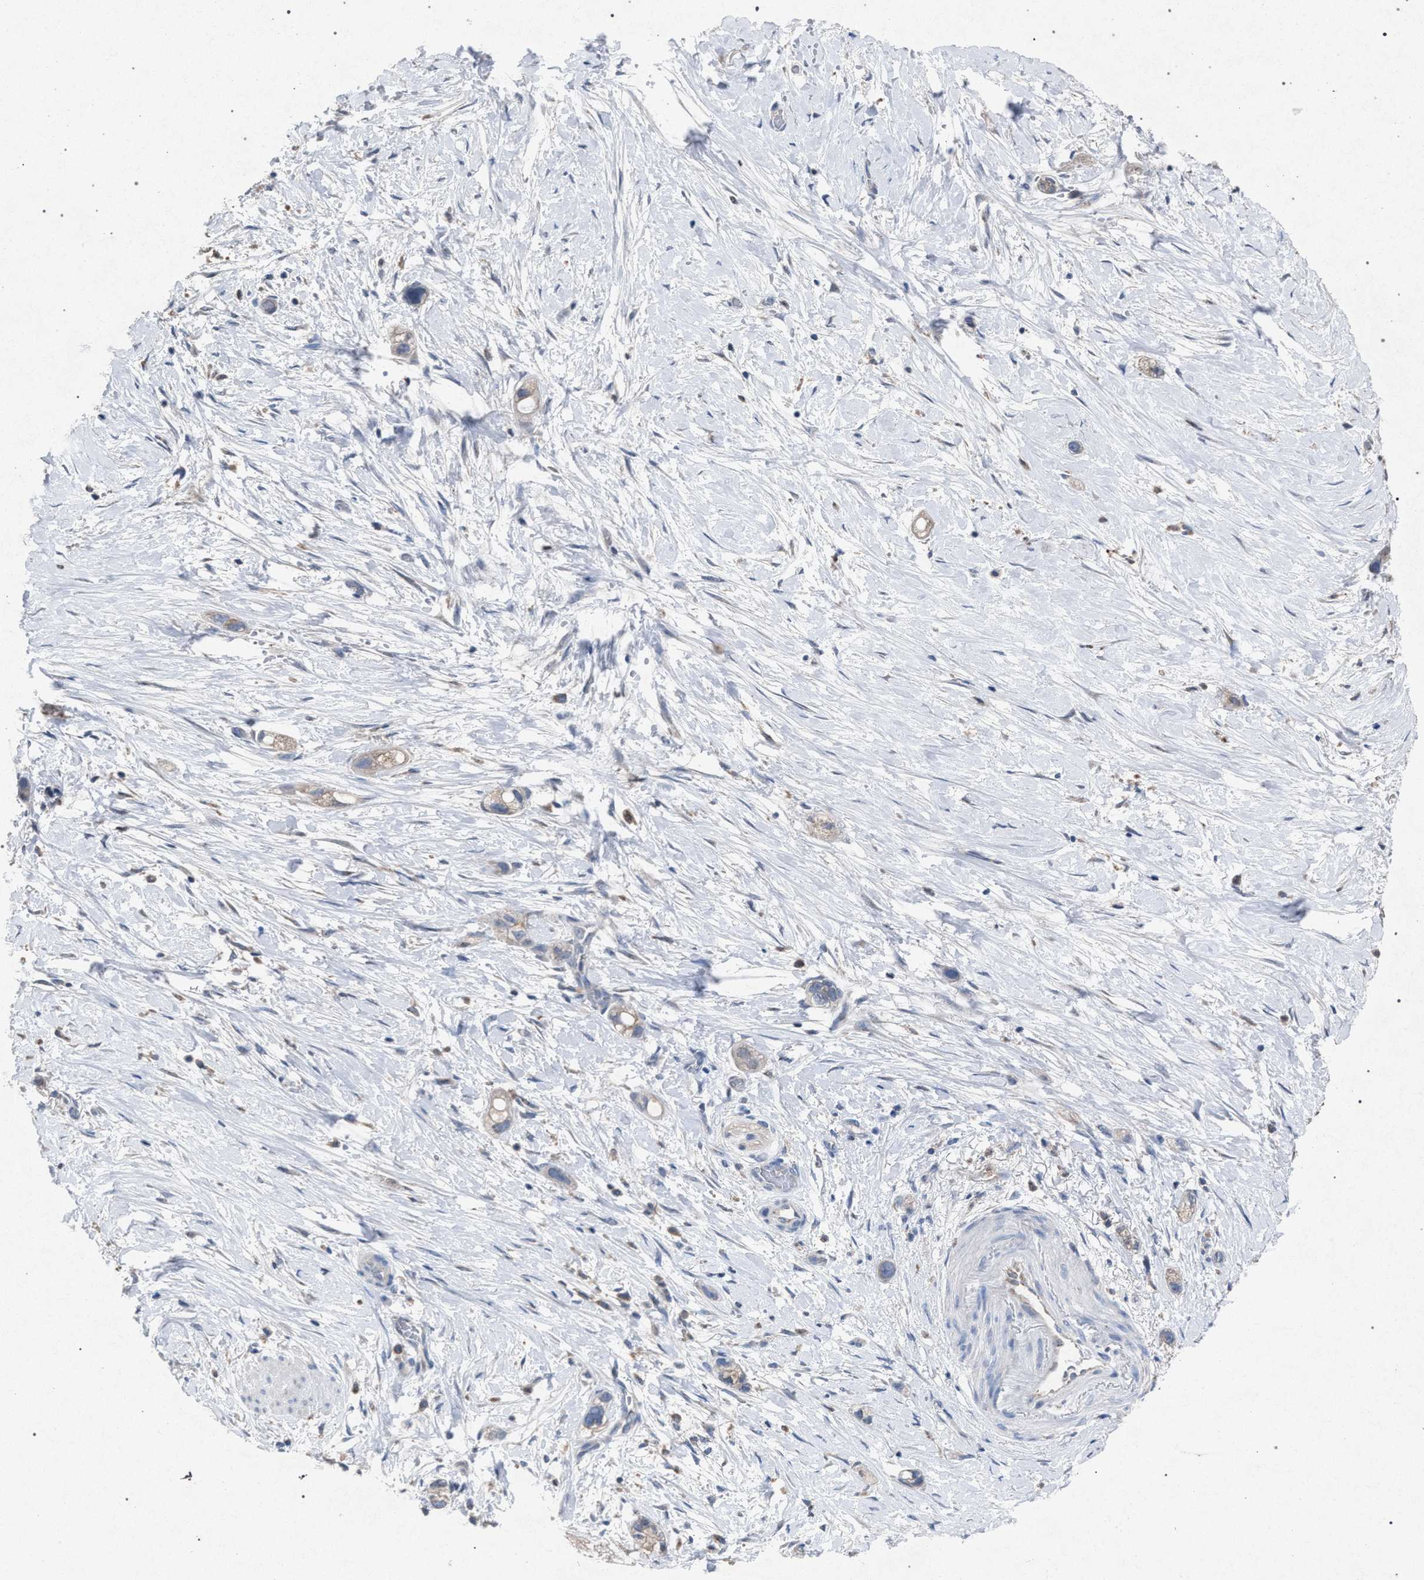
{"staining": {"intensity": "weak", "quantity": "<25%", "location": "cytoplasmic/membranous"}, "tissue": "stomach cancer", "cell_type": "Tumor cells", "image_type": "cancer", "snomed": [{"axis": "morphology", "description": "Adenocarcinoma, NOS"}, {"axis": "topography", "description": "Stomach"}, {"axis": "topography", "description": "Stomach, lower"}], "caption": "Tumor cells are negative for brown protein staining in stomach adenocarcinoma.", "gene": "HSD17B4", "patient": {"sex": "female", "age": 48}}